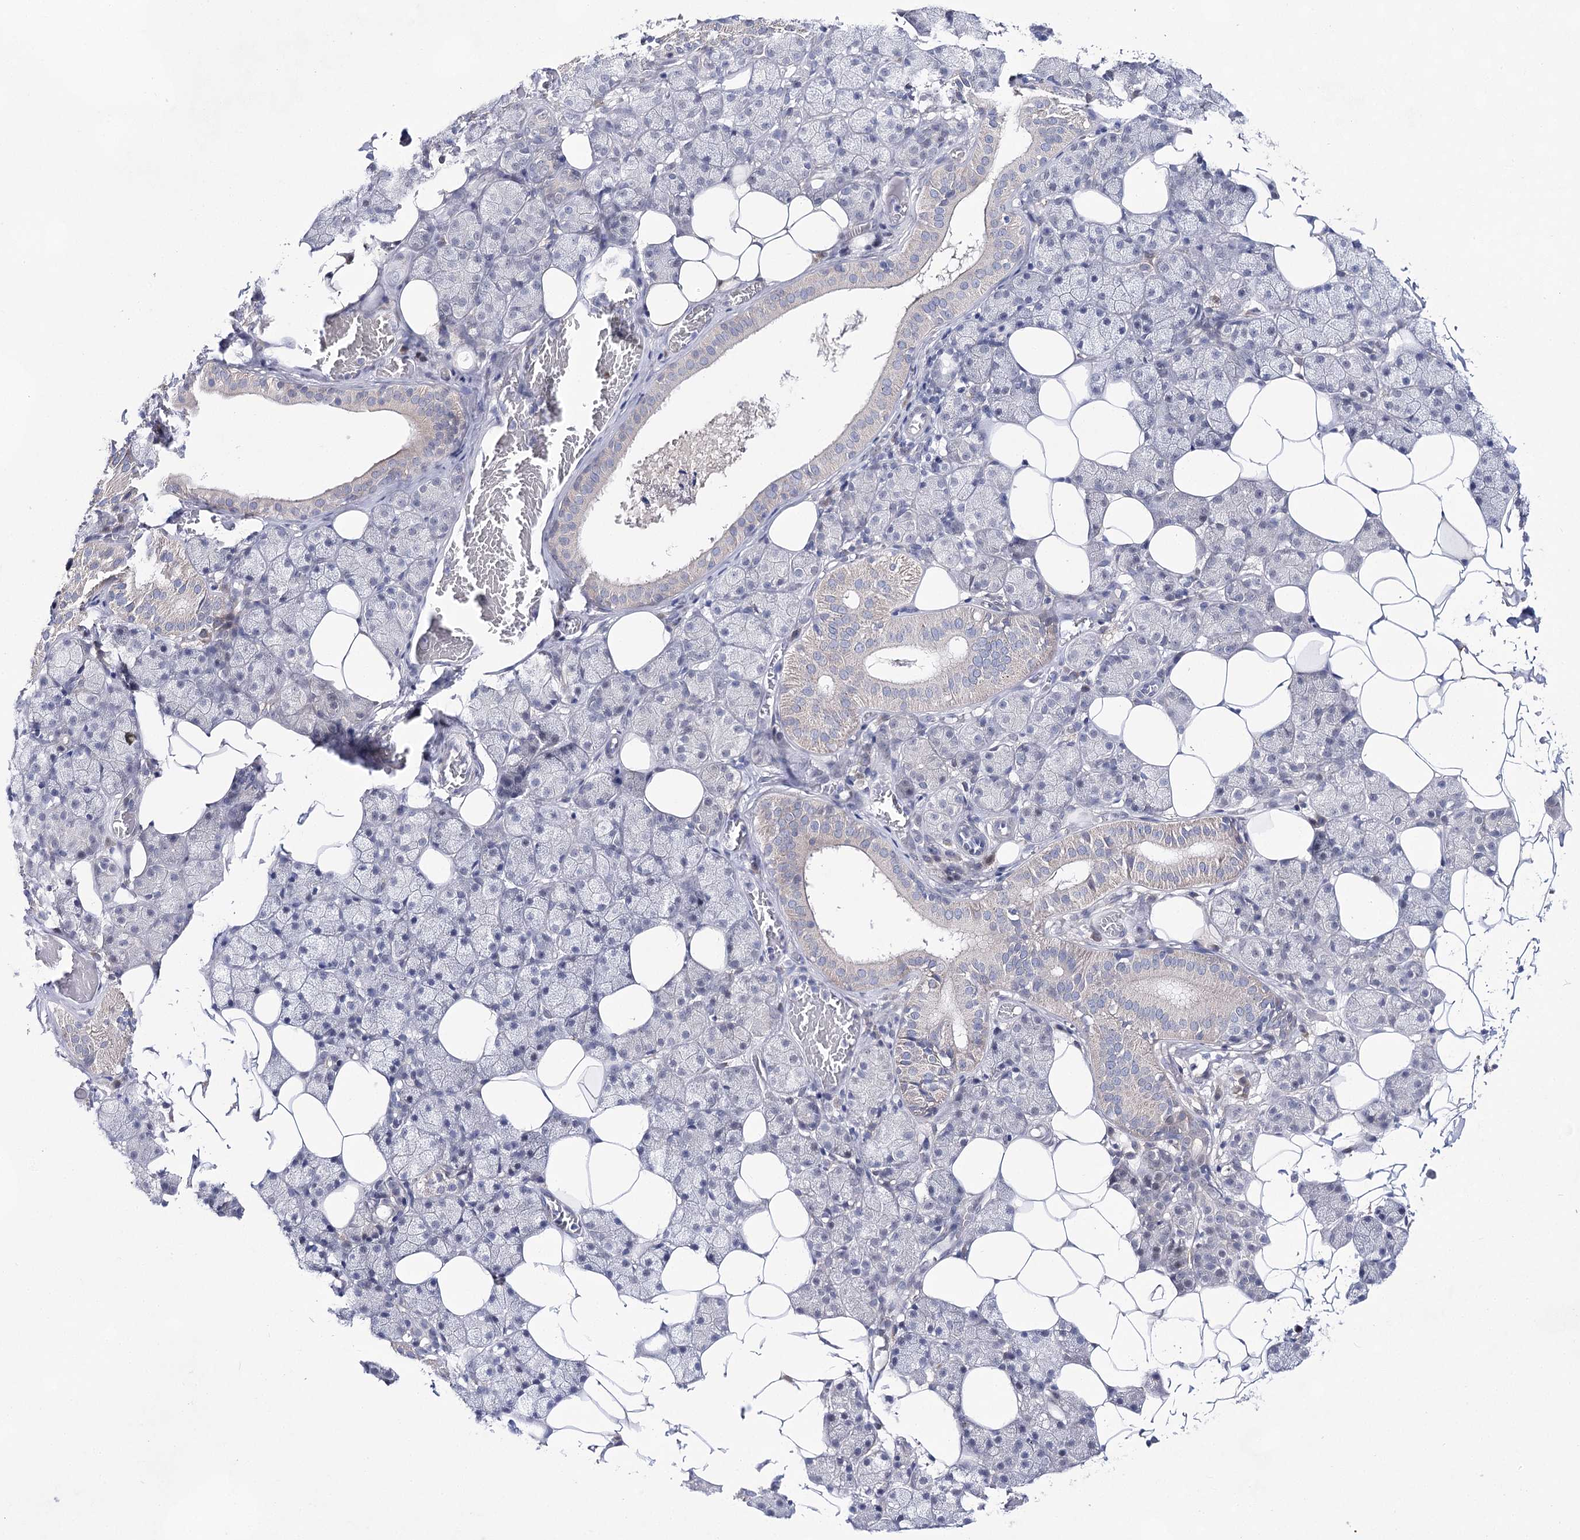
{"staining": {"intensity": "moderate", "quantity": "<25%", "location": "cytoplasmic/membranous"}, "tissue": "salivary gland", "cell_type": "Glandular cells", "image_type": "normal", "snomed": [{"axis": "morphology", "description": "Normal tissue, NOS"}, {"axis": "topography", "description": "Salivary gland"}], "caption": "Approximately <25% of glandular cells in normal human salivary gland exhibit moderate cytoplasmic/membranous protein positivity as visualized by brown immunohistochemical staining.", "gene": "UGDH", "patient": {"sex": "female", "age": 33}}